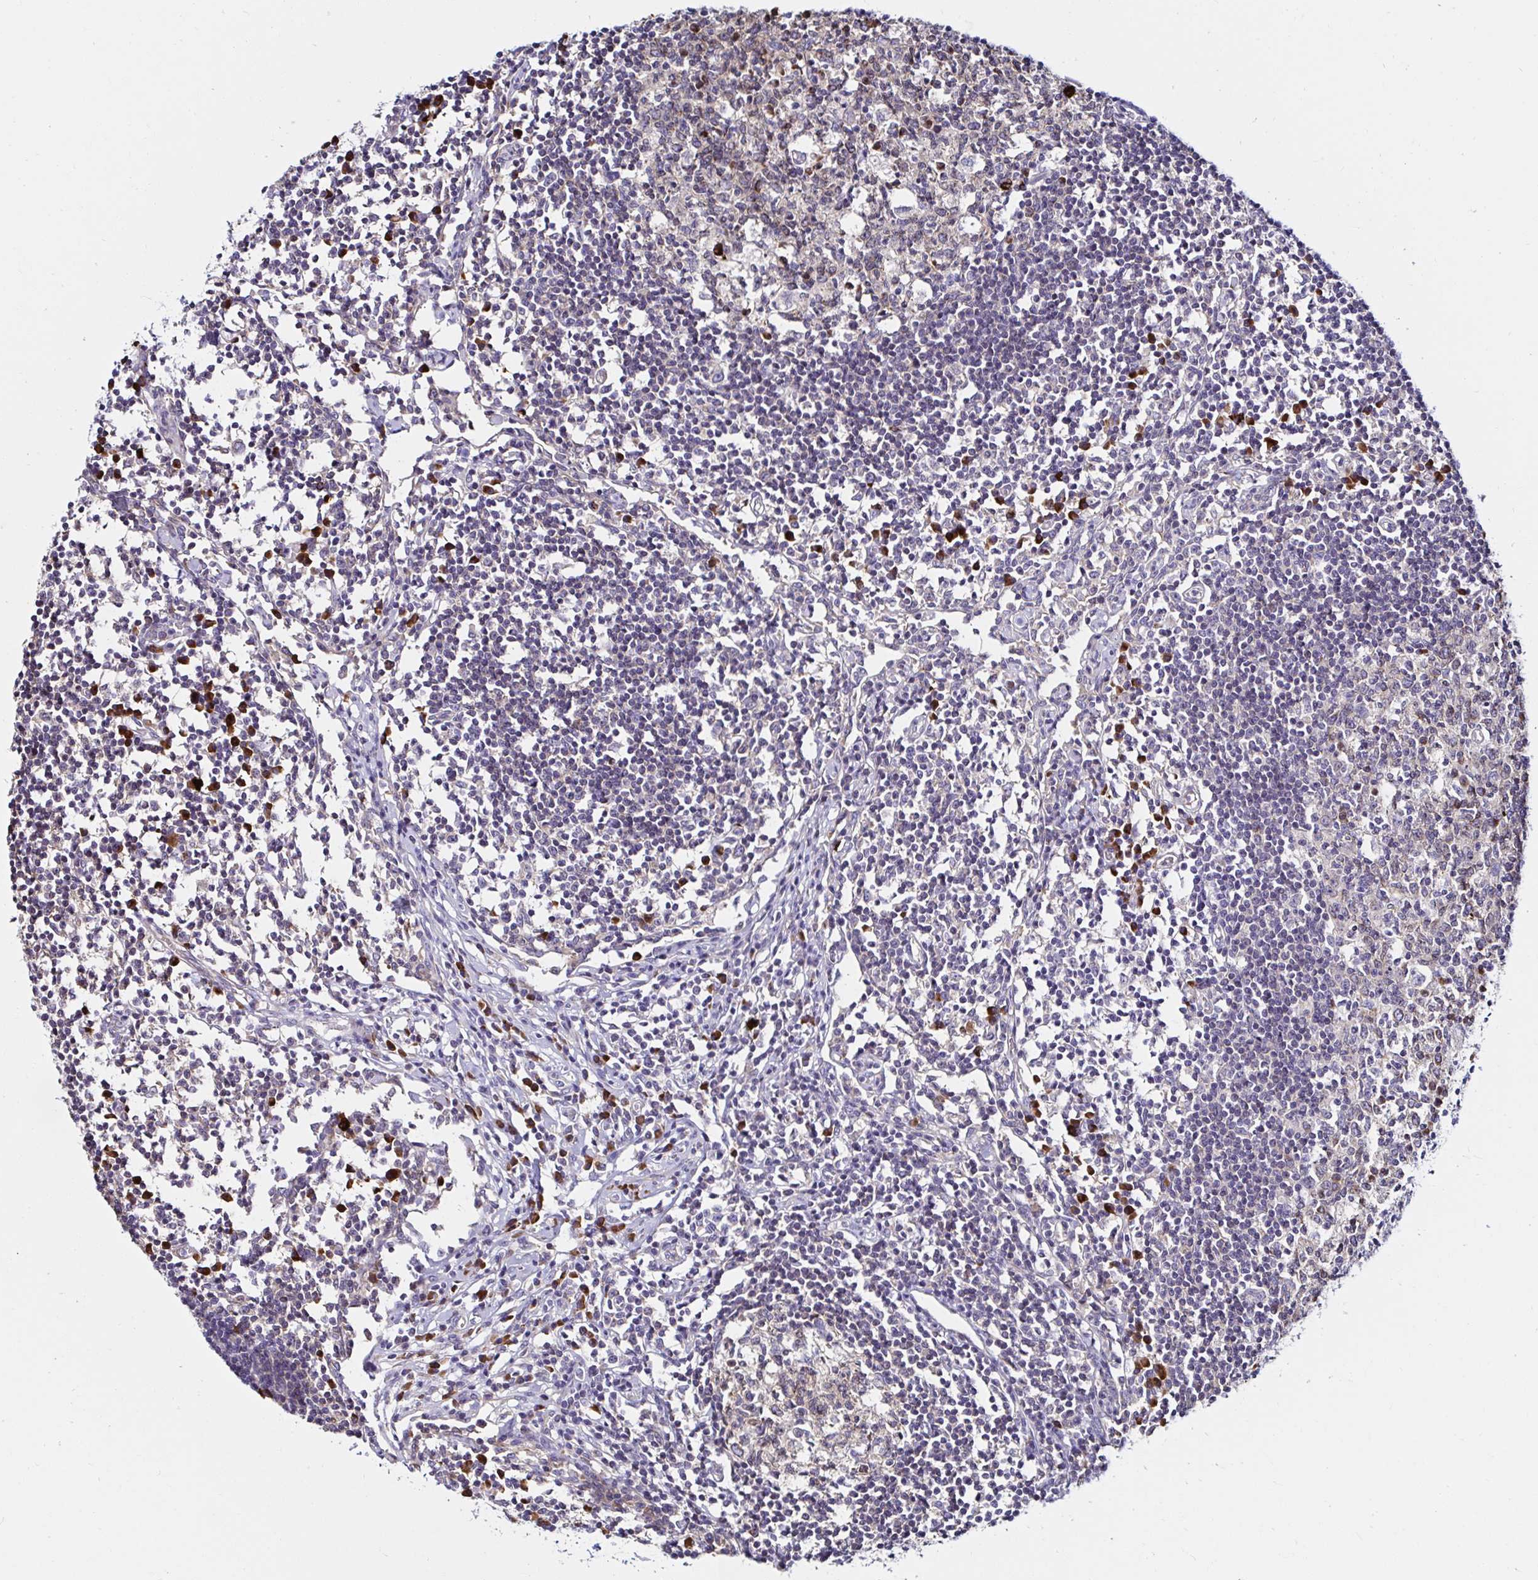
{"staining": {"intensity": "weak", "quantity": "<25%", "location": "cytoplasmic/membranous"}, "tissue": "lymph node", "cell_type": "Germinal center cells", "image_type": "normal", "snomed": [{"axis": "morphology", "description": "Normal tissue, NOS"}, {"axis": "topography", "description": "Lymph node"}], "caption": "A high-resolution image shows immunohistochemistry (IHC) staining of unremarkable lymph node, which reveals no significant expression in germinal center cells. (DAB (3,3'-diaminobenzidine) immunohistochemistry visualized using brightfield microscopy, high magnification).", "gene": "VSIG2", "patient": {"sex": "male", "age": 67}}